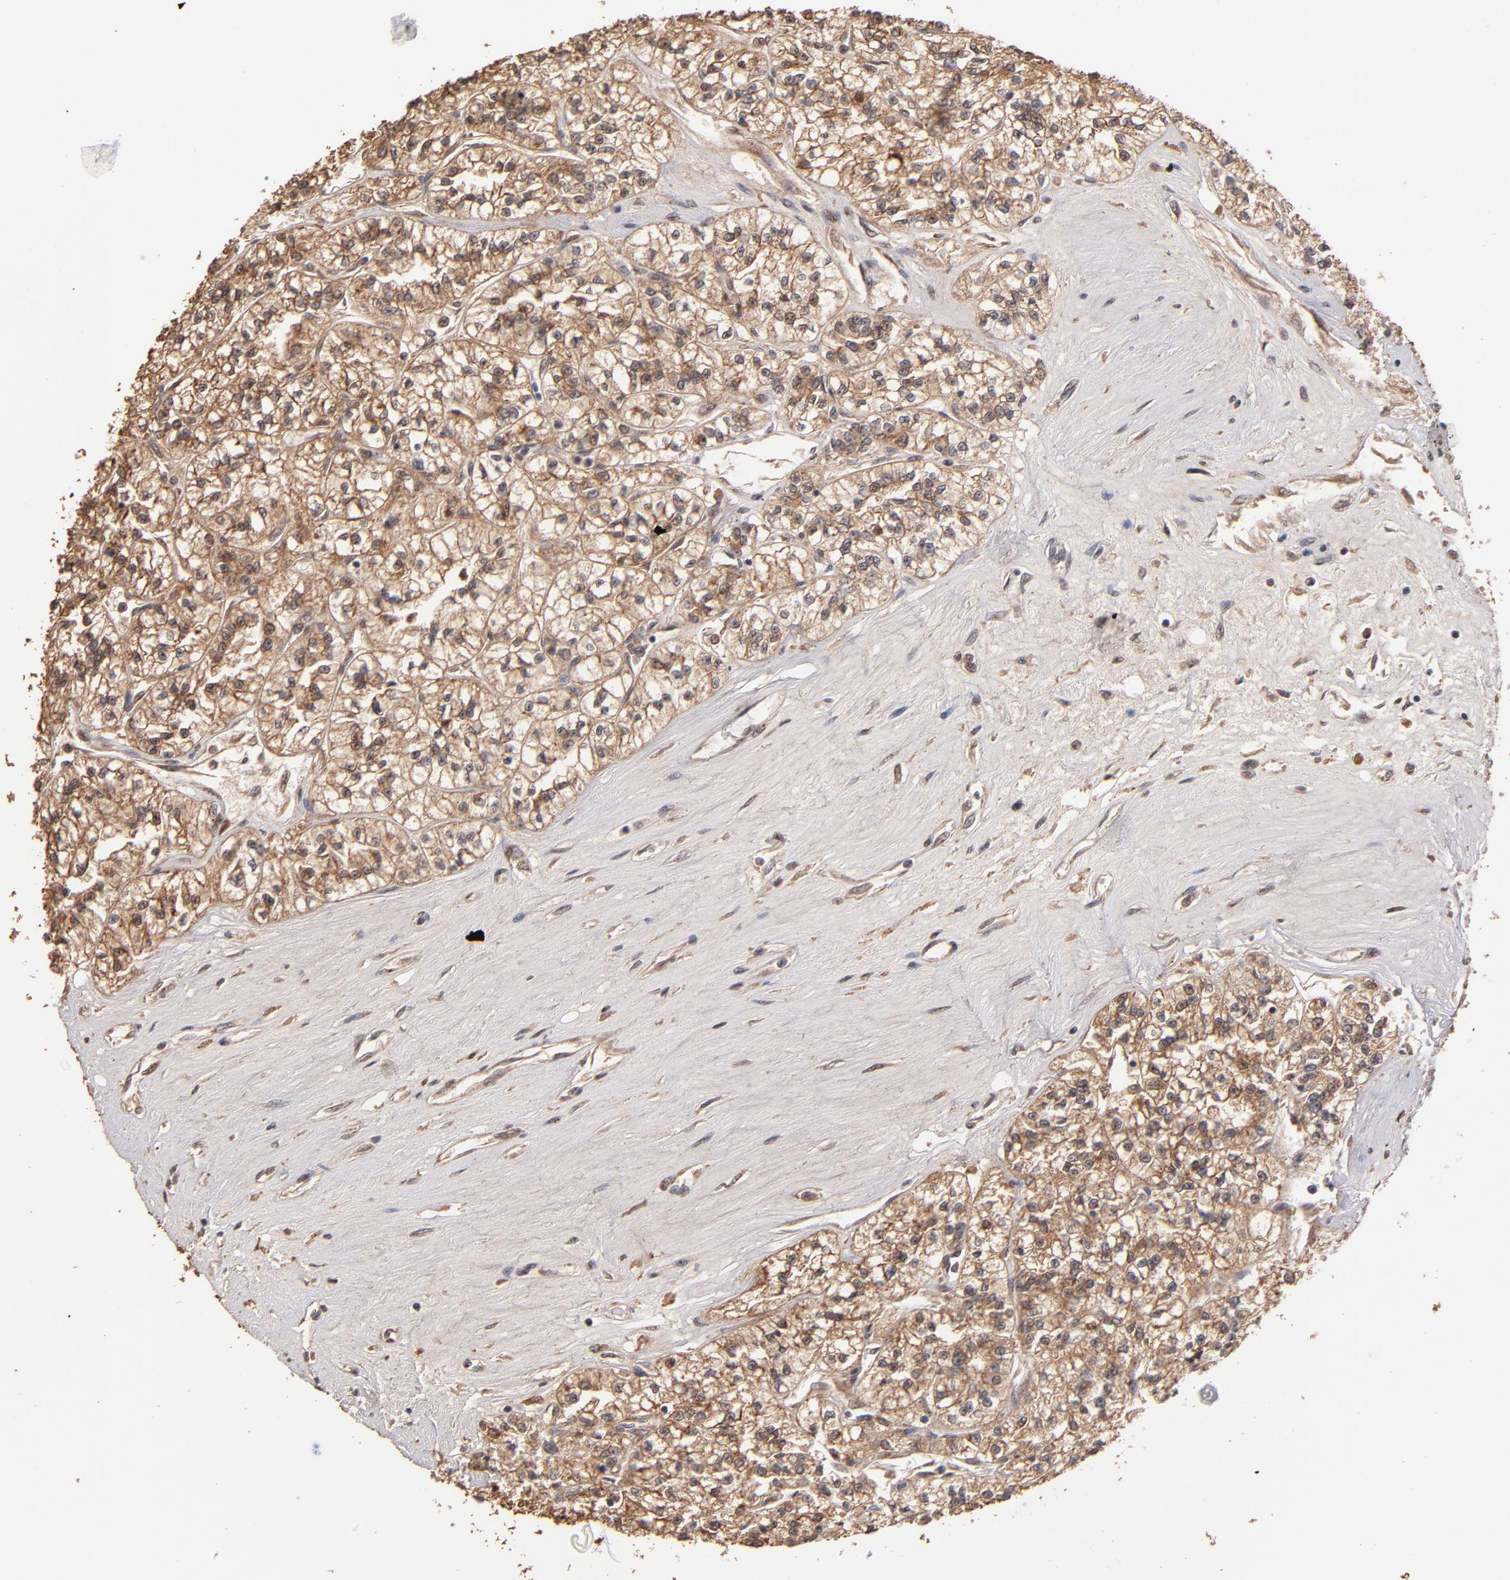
{"staining": {"intensity": "moderate", "quantity": ">75%", "location": "cytoplasmic/membranous"}, "tissue": "renal cancer", "cell_type": "Tumor cells", "image_type": "cancer", "snomed": [{"axis": "morphology", "description": "Adenocarcinoma, NOS"}, {"axis": "topography", "description": "Kidney"}], "caption": "Renal cancer (adenocarcinoma) was stained to show a protein in brown. There is medium levels of moderate cytoplasmic/membranous positivity in approximately >75% of tumor cells.", "gene": "EAPP", "patient": {"sex": "female", "age": 76}}